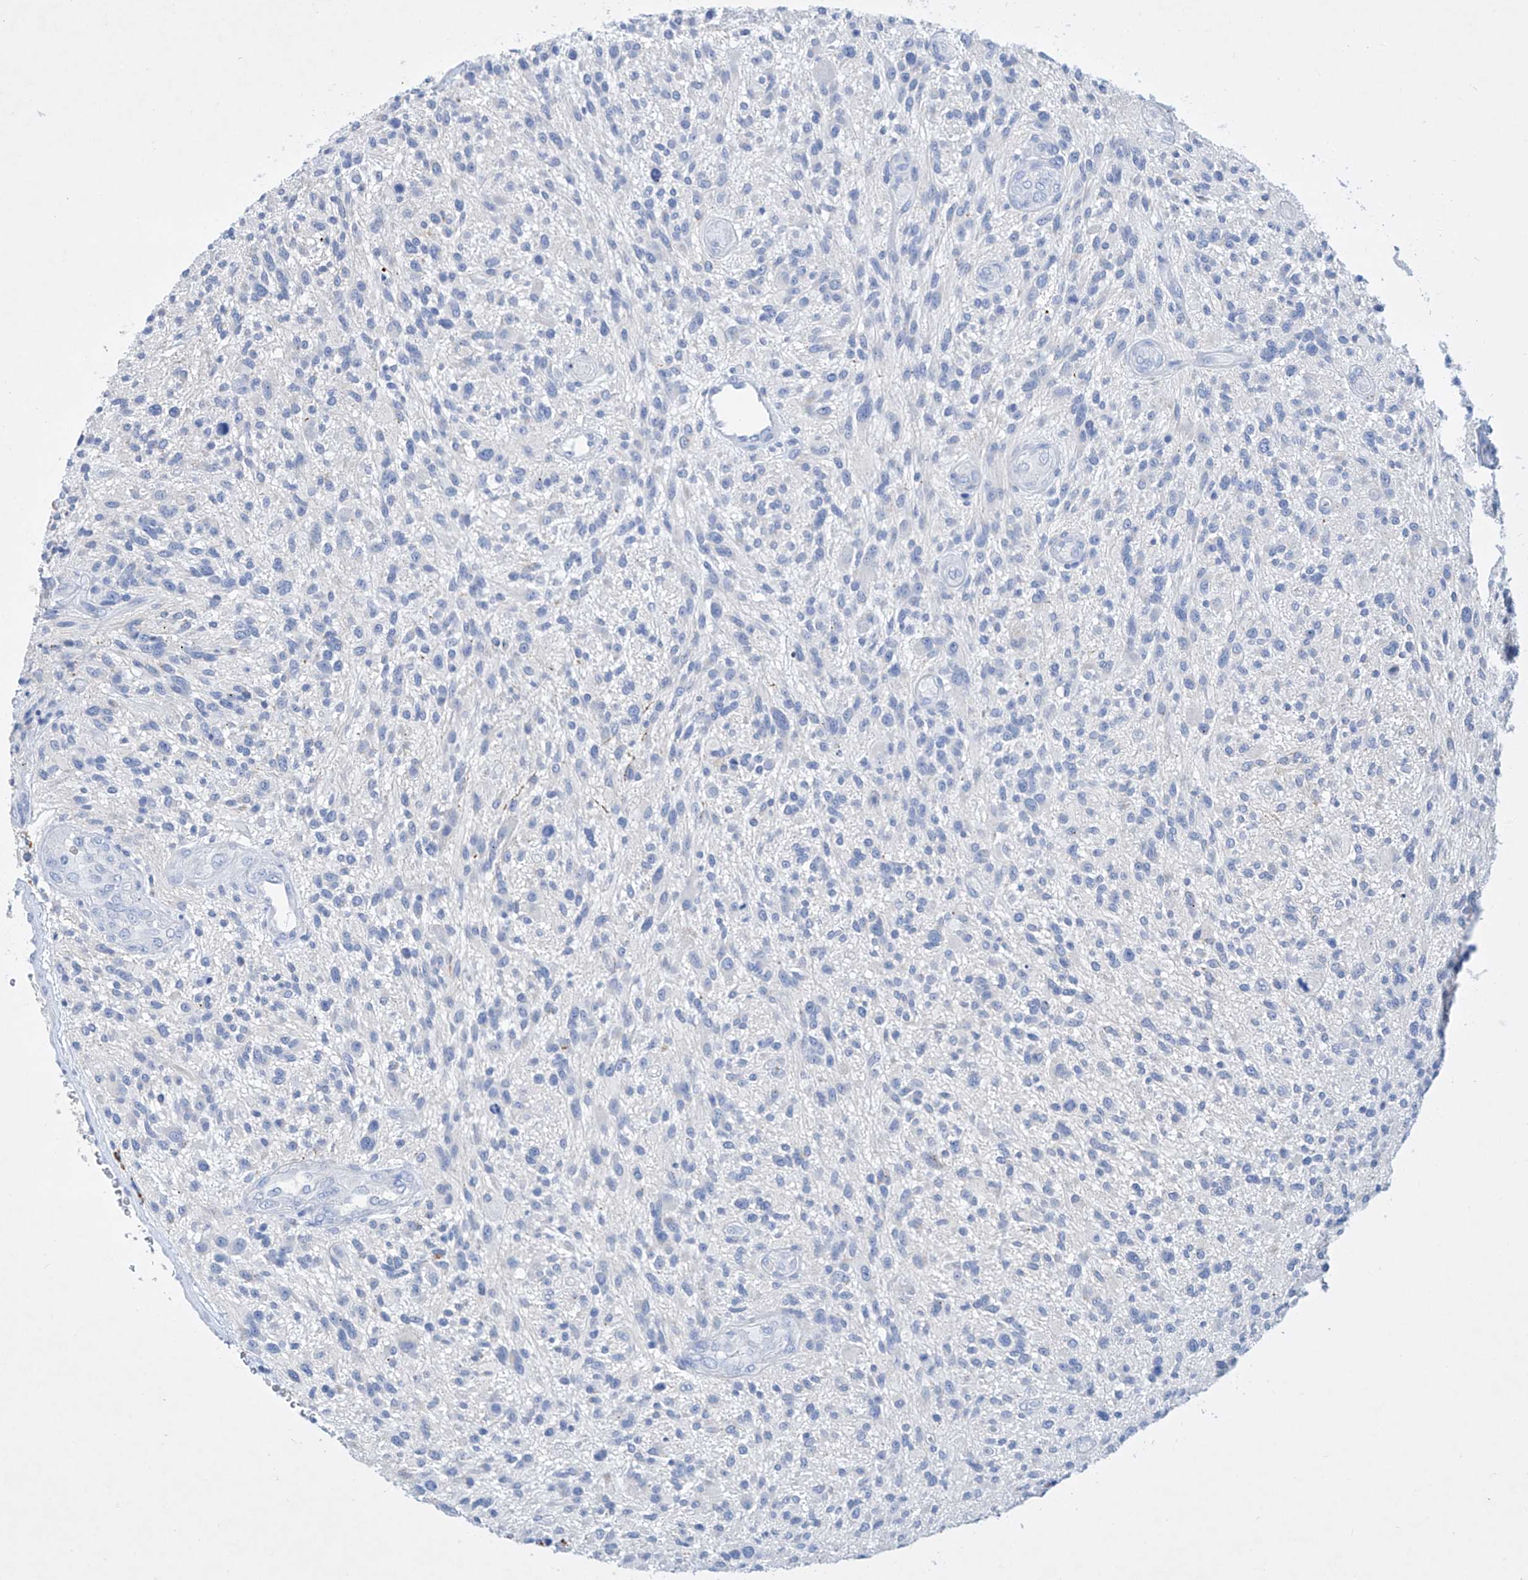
{"staining": {"intensity": "negative", "quantity": "none", "location": "none"}, "tissue": "glioma", "cell_type": "Tumor cells", "image_type": "cancer", "snomed": [{"axis": "morphology", "description": "Glioma, malignant, High grade"}, {"axis": "topography", "description": "Brain"}], "caption": "This is an IHC micrograph of high-grade glioma (malignant). There is no expression in tumor cells.", "gene": "LURAP1", "patient": {"sex": "male", "age": 47}}